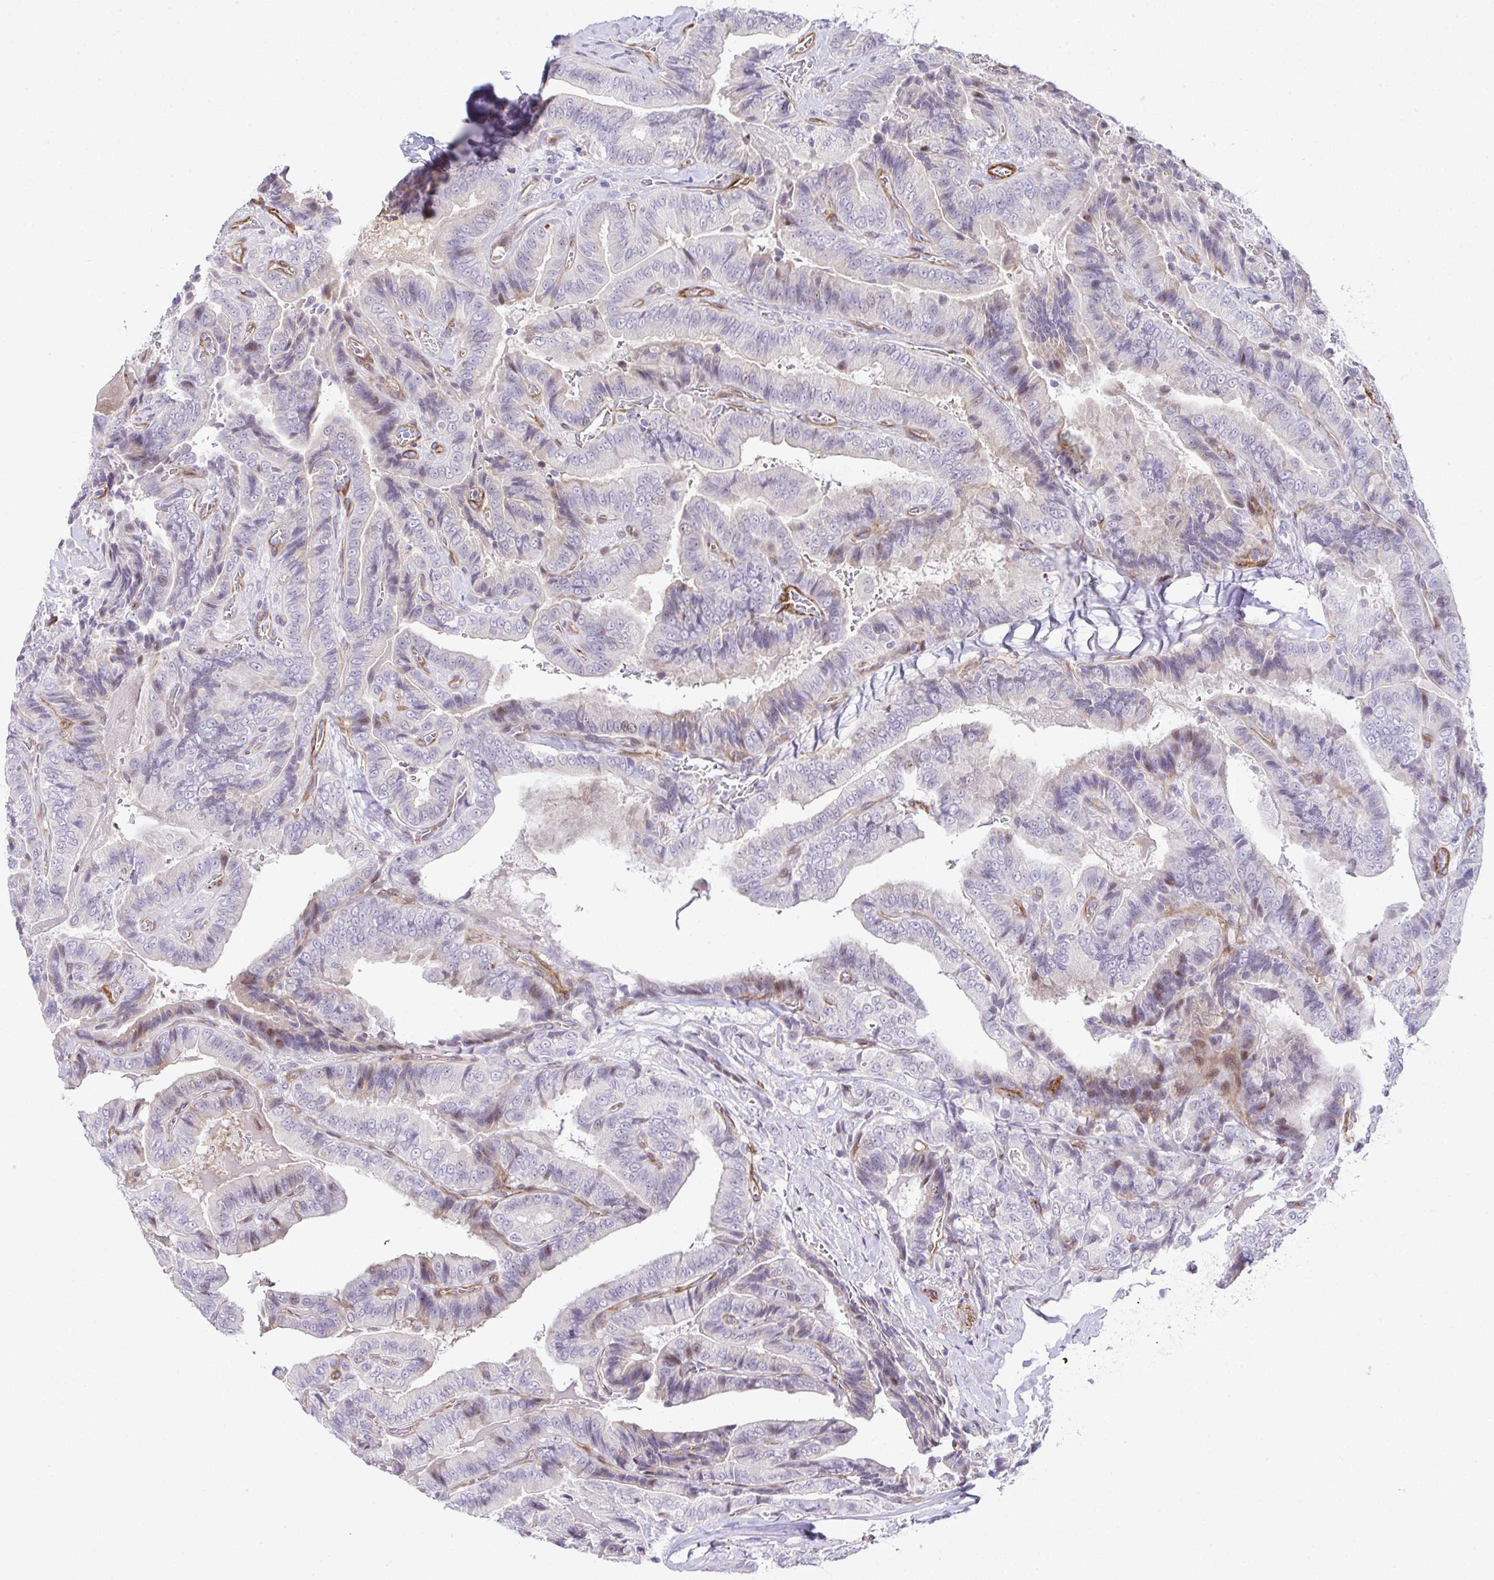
{"staining": {"intensity": "negative", "quantity": "none", "location": "none"}, "tissue": "thyroid cancer", "cell_type": "Tumor cells", "image_type": "cancer", "snomed": [{"axis": "morphology", "description": "Papillary adenocarcinoma, NOS"}, {"axis": "topography", "description": "Thyroid gland"}], "caption": "Immunohistochemistry of human papillary adenocarcinoma (thyroid) shows no positivity in tumor cells.", "gene": "FBXO34", "patient": {"sex": "male", "age": 61}}